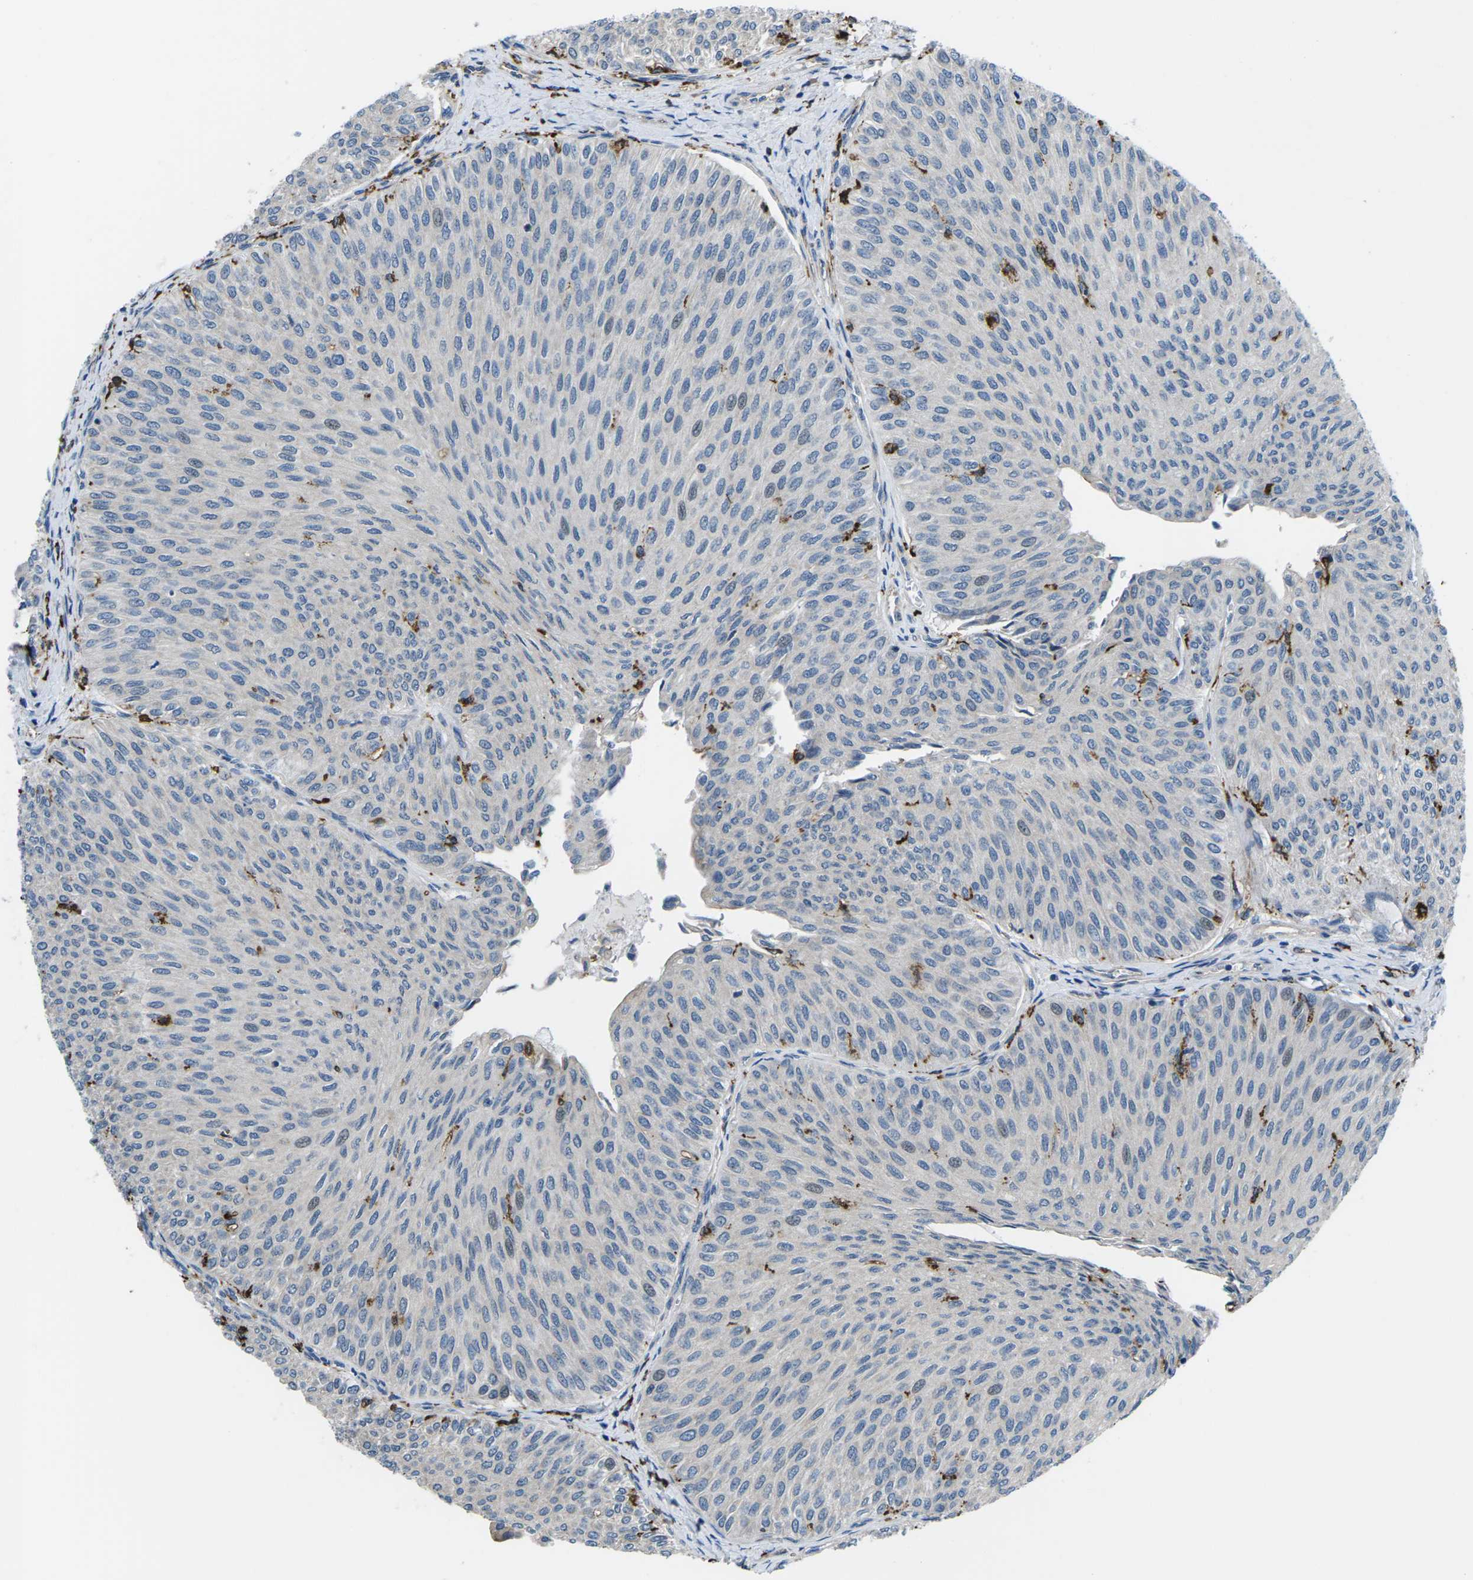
{"staining": {"intensity": "negative", "quantity": "none", "location": "none"}, "tissue": "urothelial cancer", "cell_type": "Tumor cells", "image_type": "cancer", "snomed": [{"axis": "morphology", "description": "Urothelial carcinoma, Low grade"}, {"axis": "topography", "description": "Urinary bladder"}], "caption": "The image exhibits no staining of tumor cells in urothelial cancer.", "gene": "PTPN1", "patient": {"sex": "male", "age": 78}}